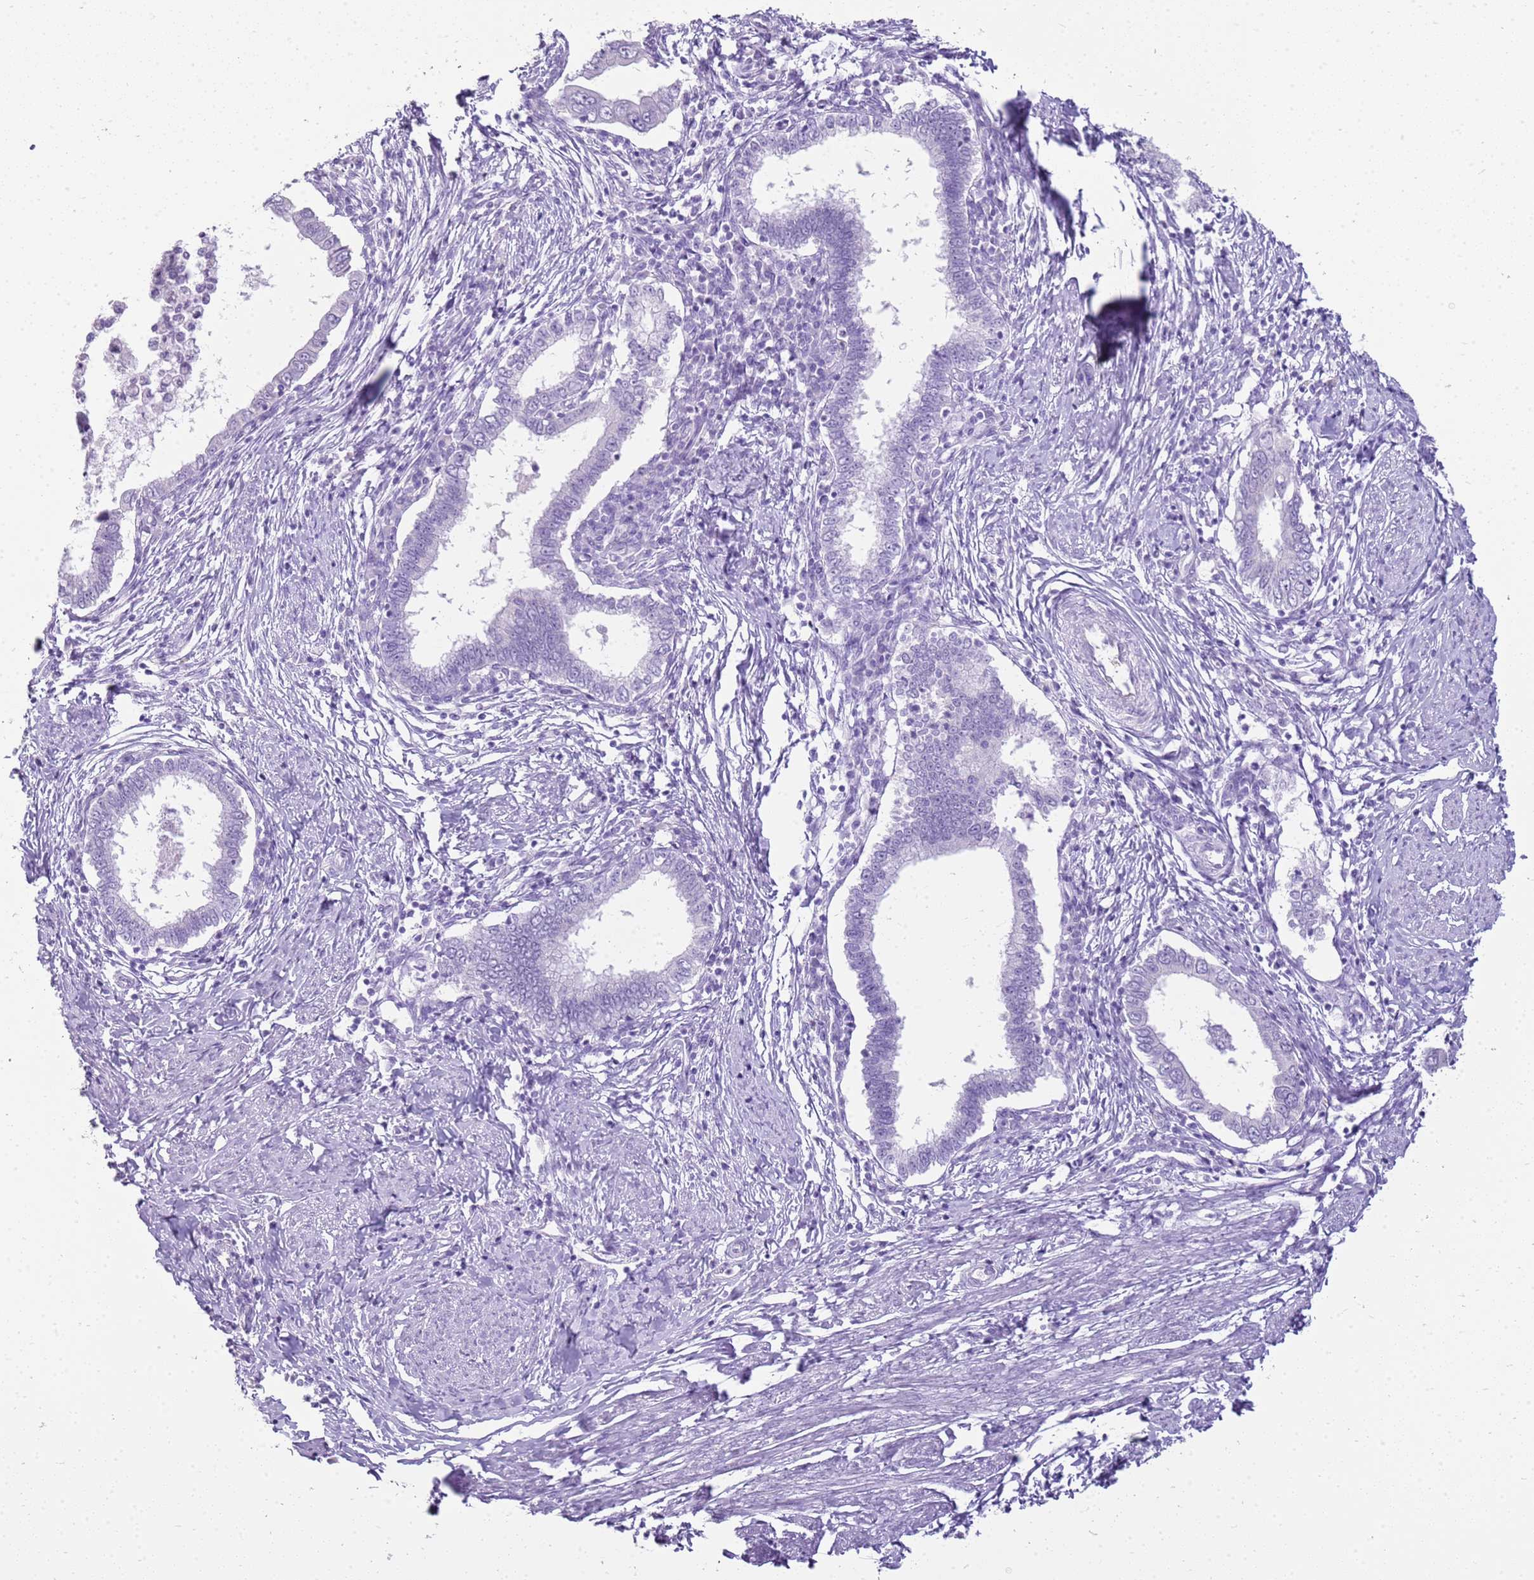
{"staining": {"intensity": "negative", "quantity": "none", "location": "none"}, "tissue": "cervical cancer", "cell_type": "Tumor cells", "image_type": "cancer", "snomed": [{"axis": "morphology", "description": "Adenocarcinoma, NOS"}, {"axis": "topography", "description": "Cervix"}], "caption": "The image reveals no staining of tumor cells in cervical cancer (adenocarcinoma).", "gene": "SULT1E1", "patient": {"sex": "female", "age": 36}}